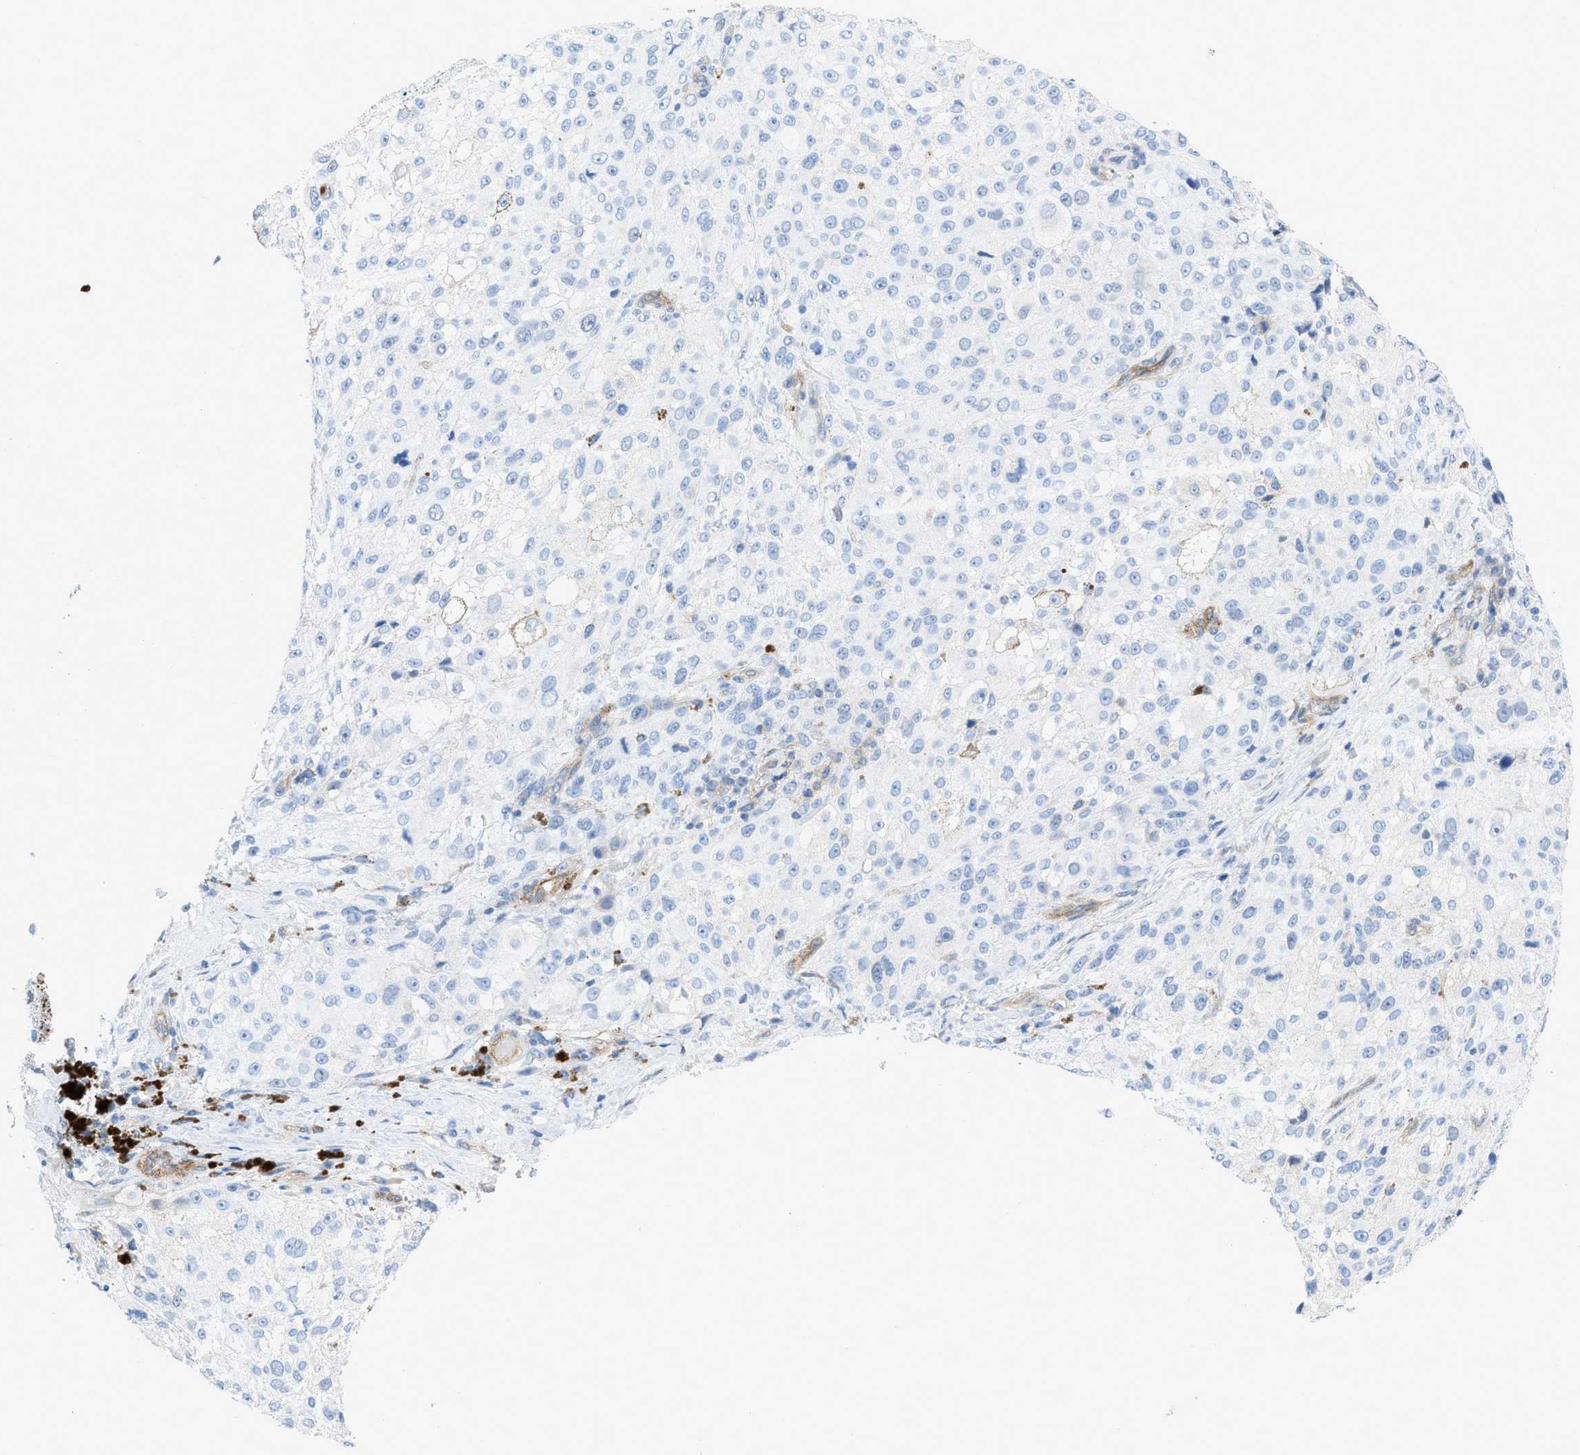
{"staining": {"intensity": "negative", "quantity": "none", "location": "none"}, "tissue": "melanoma", "cell_type": "Tumor cells", "image_type": "cancer", "snomed": [{"axis": "morphology", "description": "Necrosis, NOS"}, {"axis": "morphology", "description": "Malignant melanoma, NOS"}, {"axis": "topography", "description": "Skin"}], "caption": "High magnification brightfield microscopy of malignant melanoma stained with DAB (brown) and counterstained with hematoxylin (blue): tumor cells show no significant positivity. (DAB (3,3'-diaminobenzidine) immunohistochemistry (IHC) with hematoxylin counter stain).", "gene": "PDLIM5", "patient": {"sex": "female", "age": 87}}